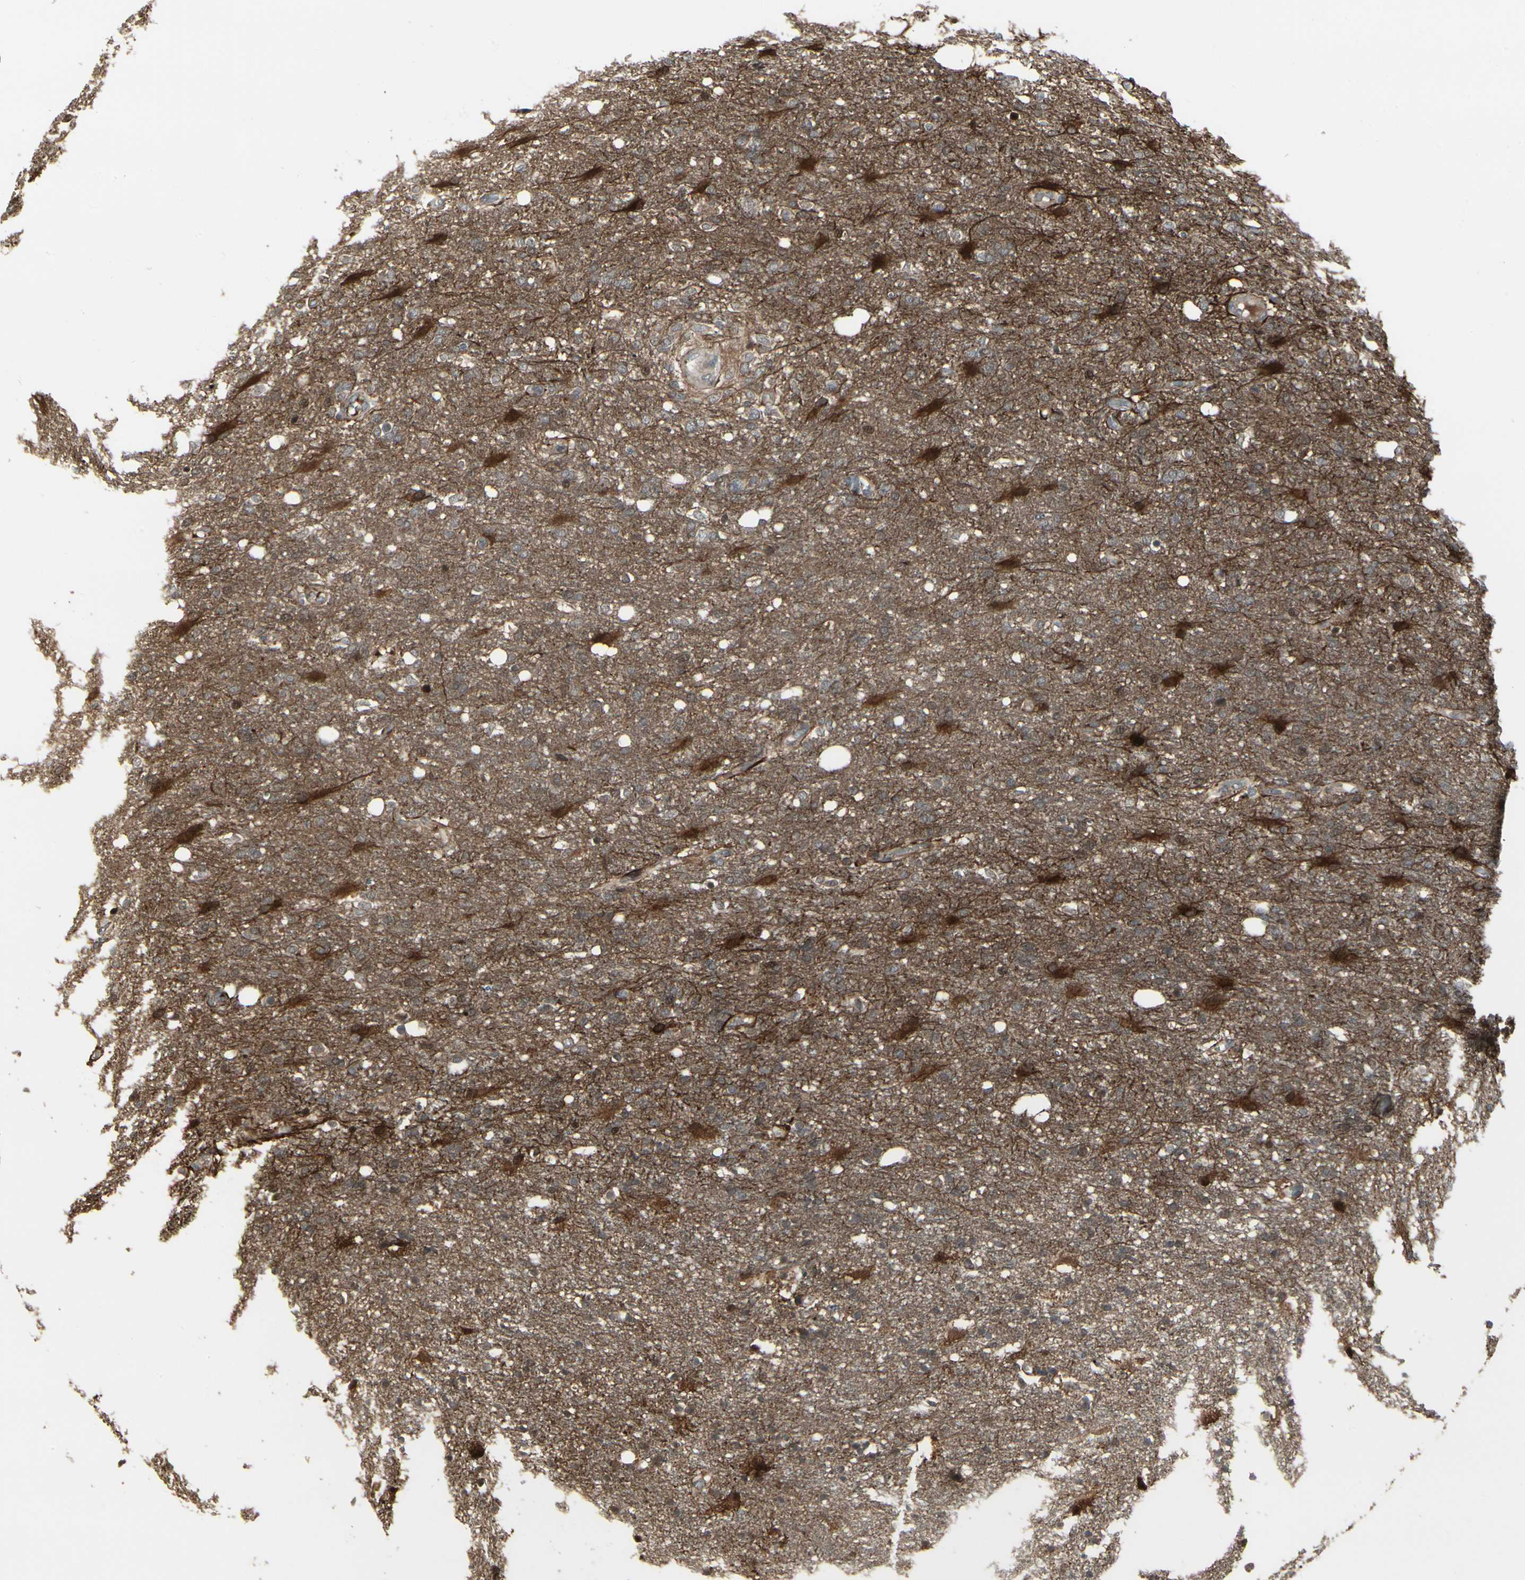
{"staining": {"intensity": "strong", "quantity": "<25%", "location": "cytoplasmic/membranous"}, "tissue": "glioma", "cell_type": "Tumor cells", "image_type": "cancer", "snomed": [{"axis": "morphology", "description": "Normal tissue, NOS"}, {"axis": "morphology", "description": "Glioma, malignant, High grade"}, {"axis": "topography", "description": "Cerebral cortex"}], "caption": "Strong cytoplasmic/membranous protein expression is seen in approximately <25% of tumor cells in glioma.", "gene": "IGFBP6", "patient": {"sex": "male", "age": 77}}